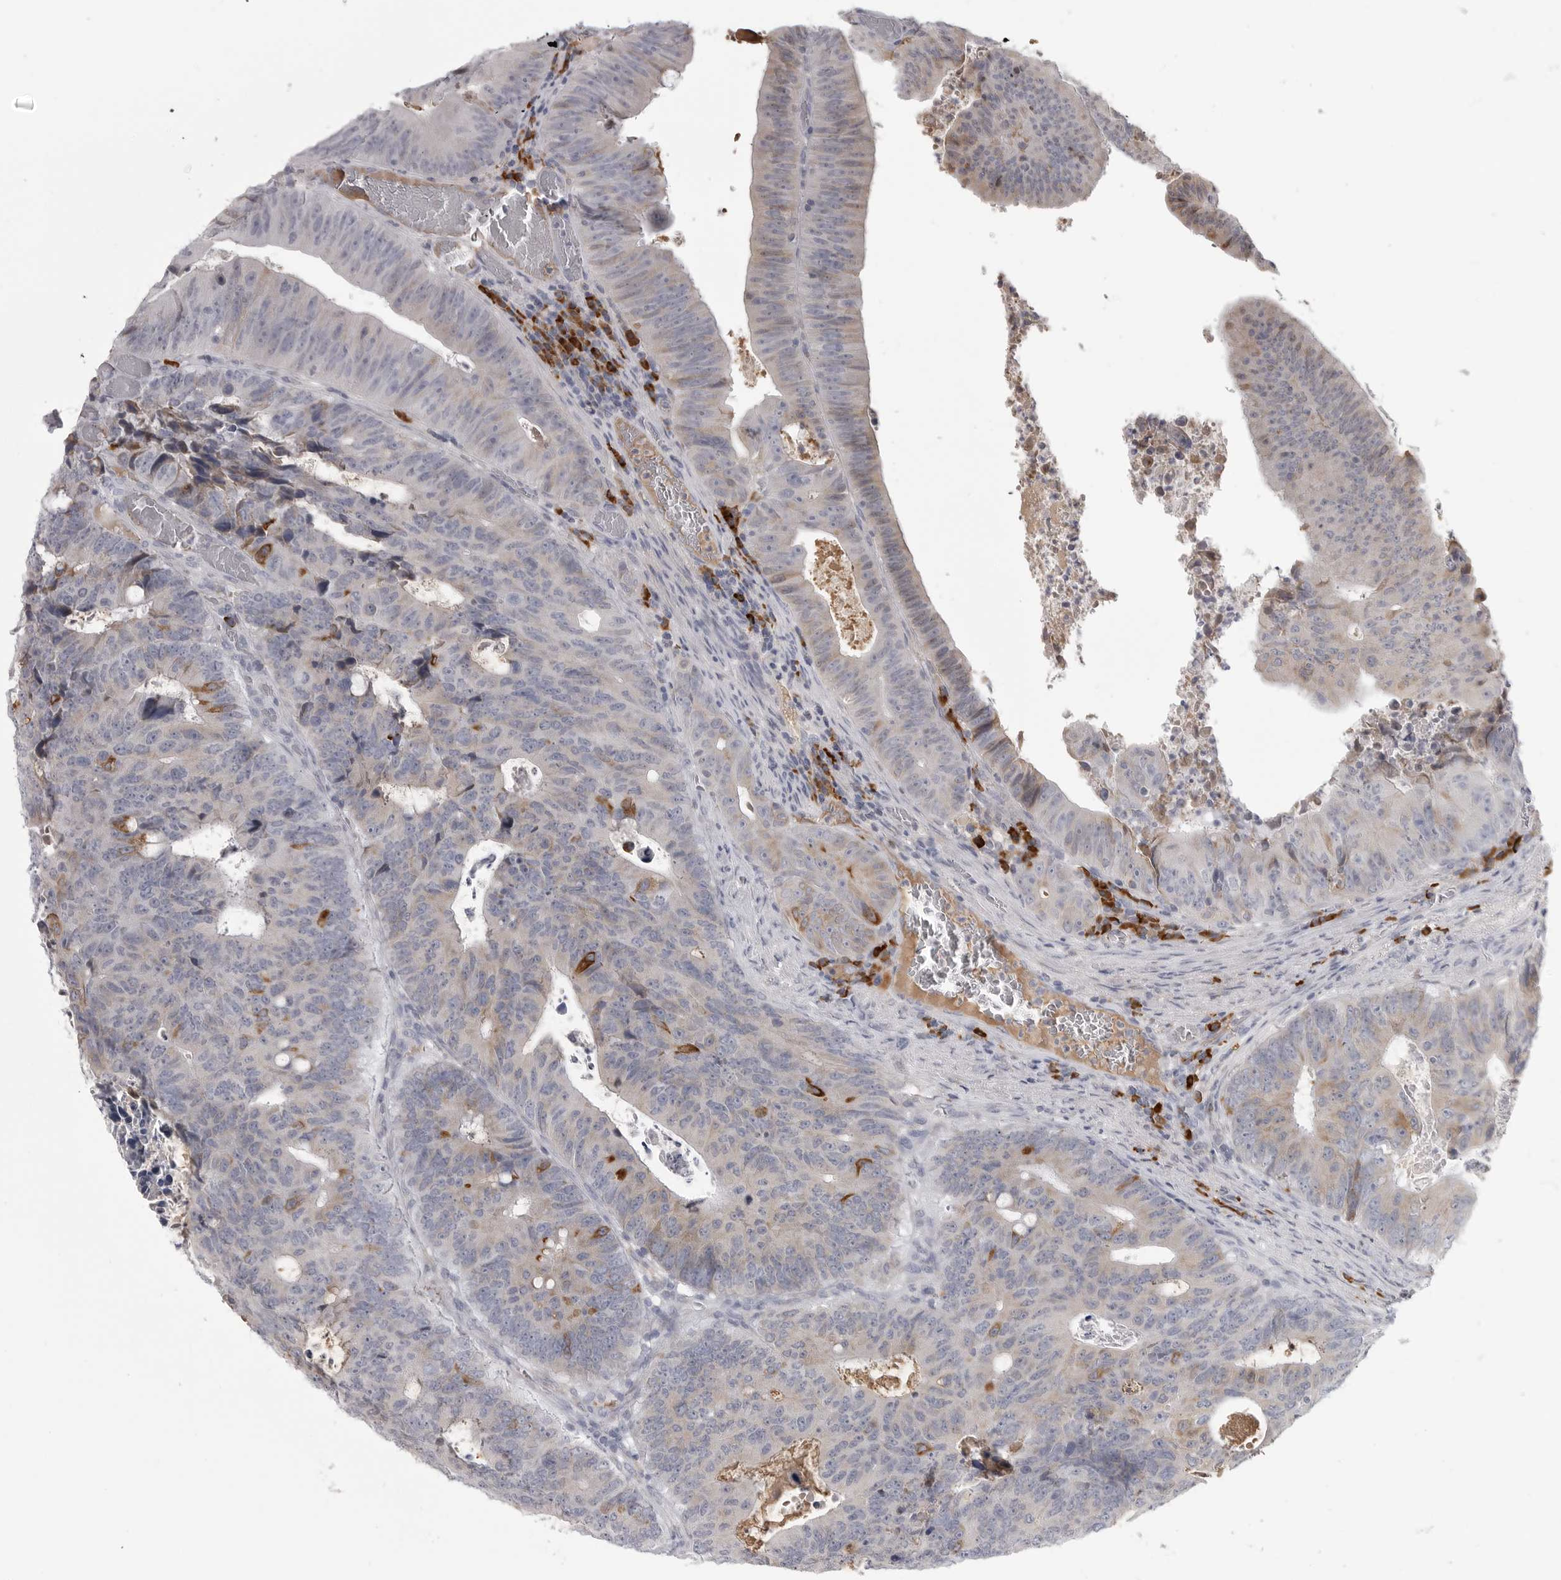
{"staining": {"intensity": "moderate", "quantity": "<25%", "location": "cytoplasmic/membranous"}, "tissue": "colorectal cancer", "cell_type": "Tumor cells", "image_type": "cancer", "snomed": [{"axis": "morphology", "description": "Adenocarcinoma, NOS"}, {"axis": "topography", "description": "Colon"}], "caption": "Brown immunohistochemical staining in colorectal cancer displays moderate cytoplasmic/membranous staining in about <25% of tumor cells. The protein is shown in brown color, while the nuclei are stained blue.", "gene": "FKBP2", "patient": {"sex": "male", "age": 87}}